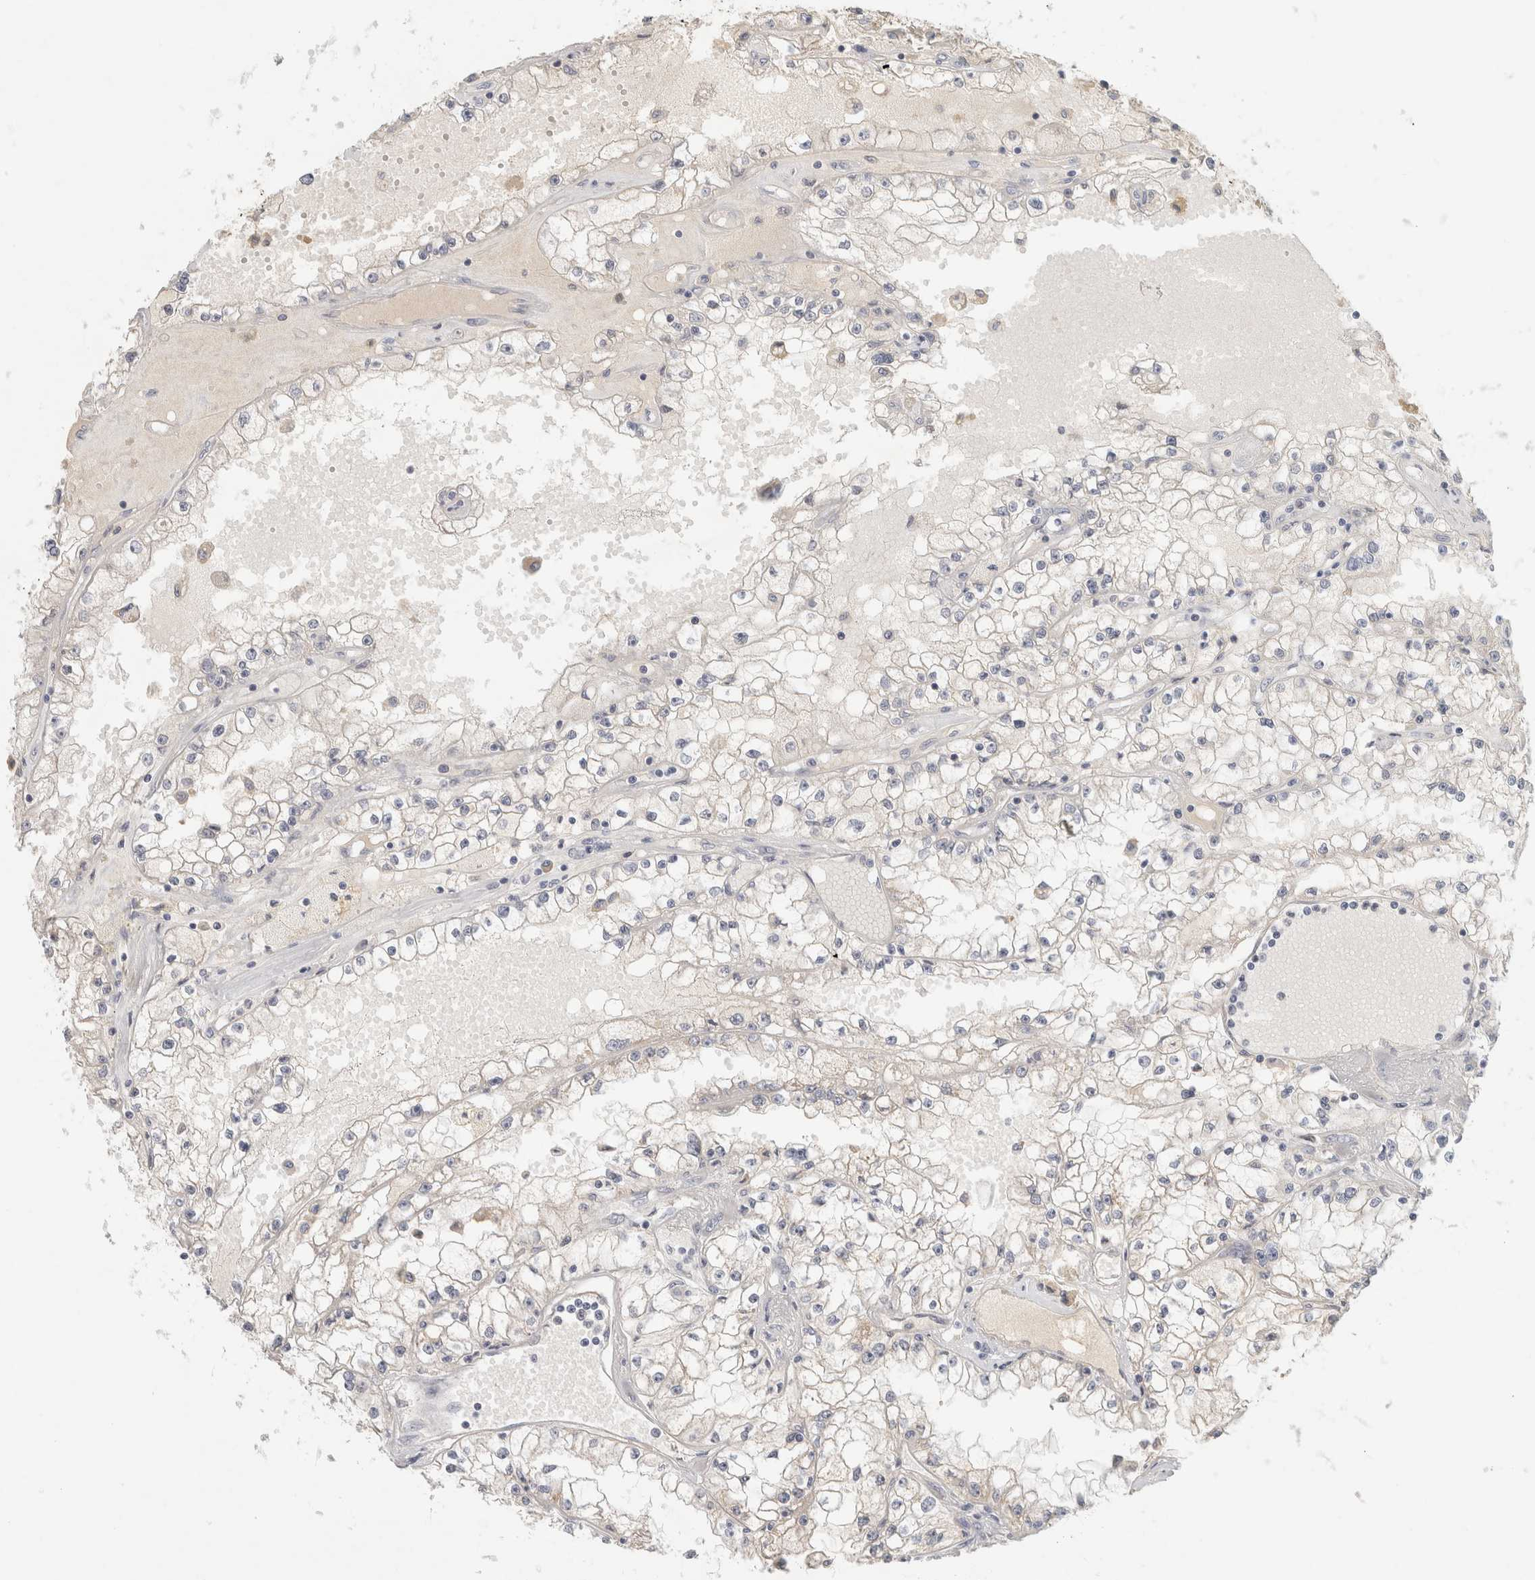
{"staining": {"intensity": "negative", "quantity": "none", "location": "none"}, "tissue": "renal cancer", "cell_type": "Tumor cells", "image_type": "cancer", "snomed": [{"axis": "morphology", "description": "Adenocarcinoma, NOS"}, {"axis": "topography", "description": "Kidney"}], "caption": "This is an IHC image of renal adenocarcinoma. There is no staining in tumor cells.", "gene": "STK31", "patient": {"sex": "male", "age": 56}}